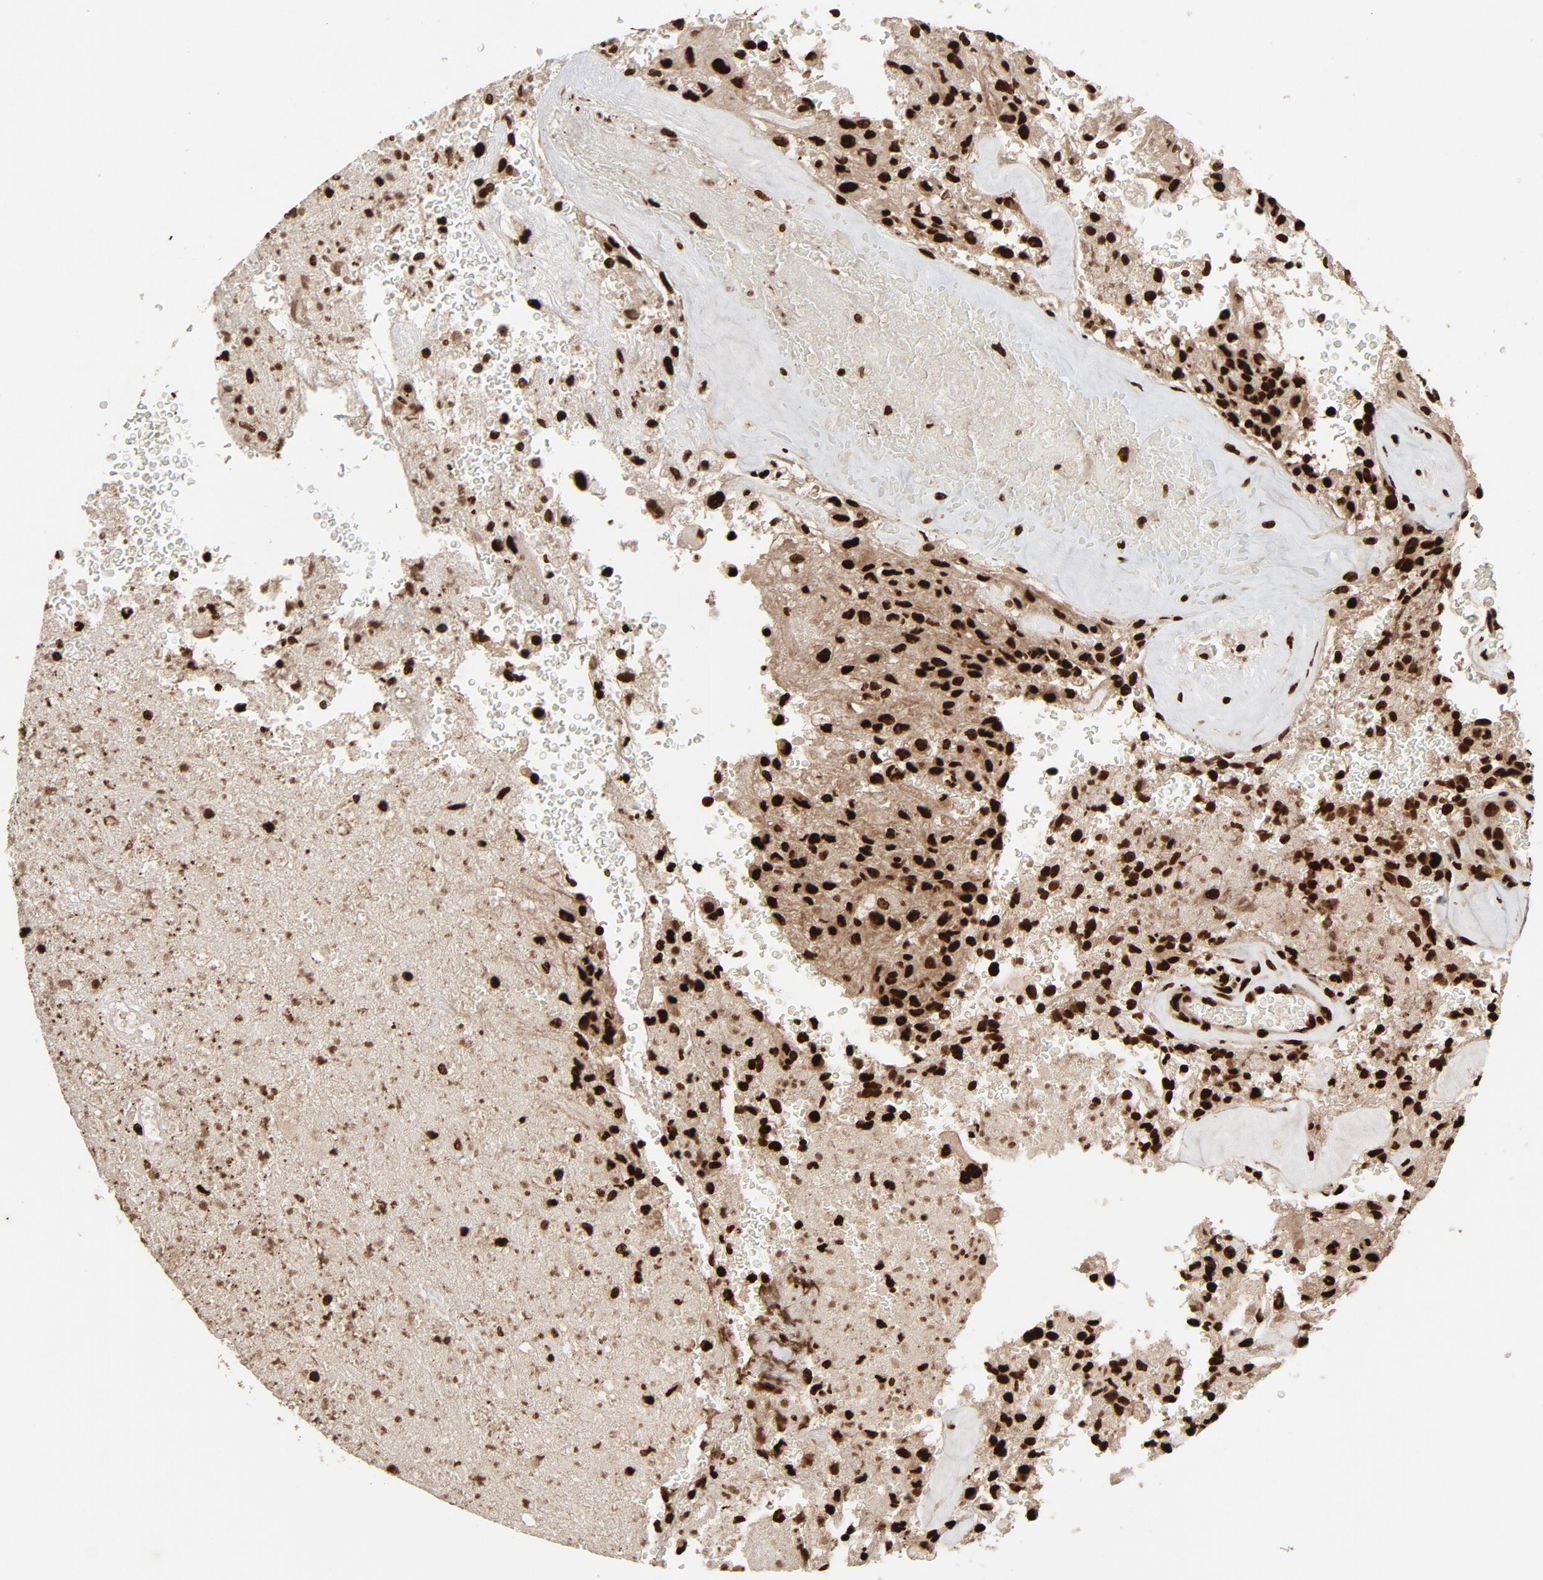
{"staining": {"intensity": "strong", "quantity": ">75%", "location": "nuclear"}, "tissue": "glioma", "cell_type": "Tumor cells", "image_type": "cancer", "snomed": [{"axis": "morphology", "description": "Normal tissue, NOS"}, {"axis": "morphology", "description": "Glioma, malignant, High grade"}, {"axis": "topography", "description": "Cerebral cortex"}], "caption": "Strong nuclear protein staining is seen in about >75% of tumor cells in malignant glioma (high-grade). Immunohistochemistry stains the protein of interest in brown and the nuclei are stained blue.", "gene": "TP53BP1", "patient": {"sex": "male", "age": 56}}